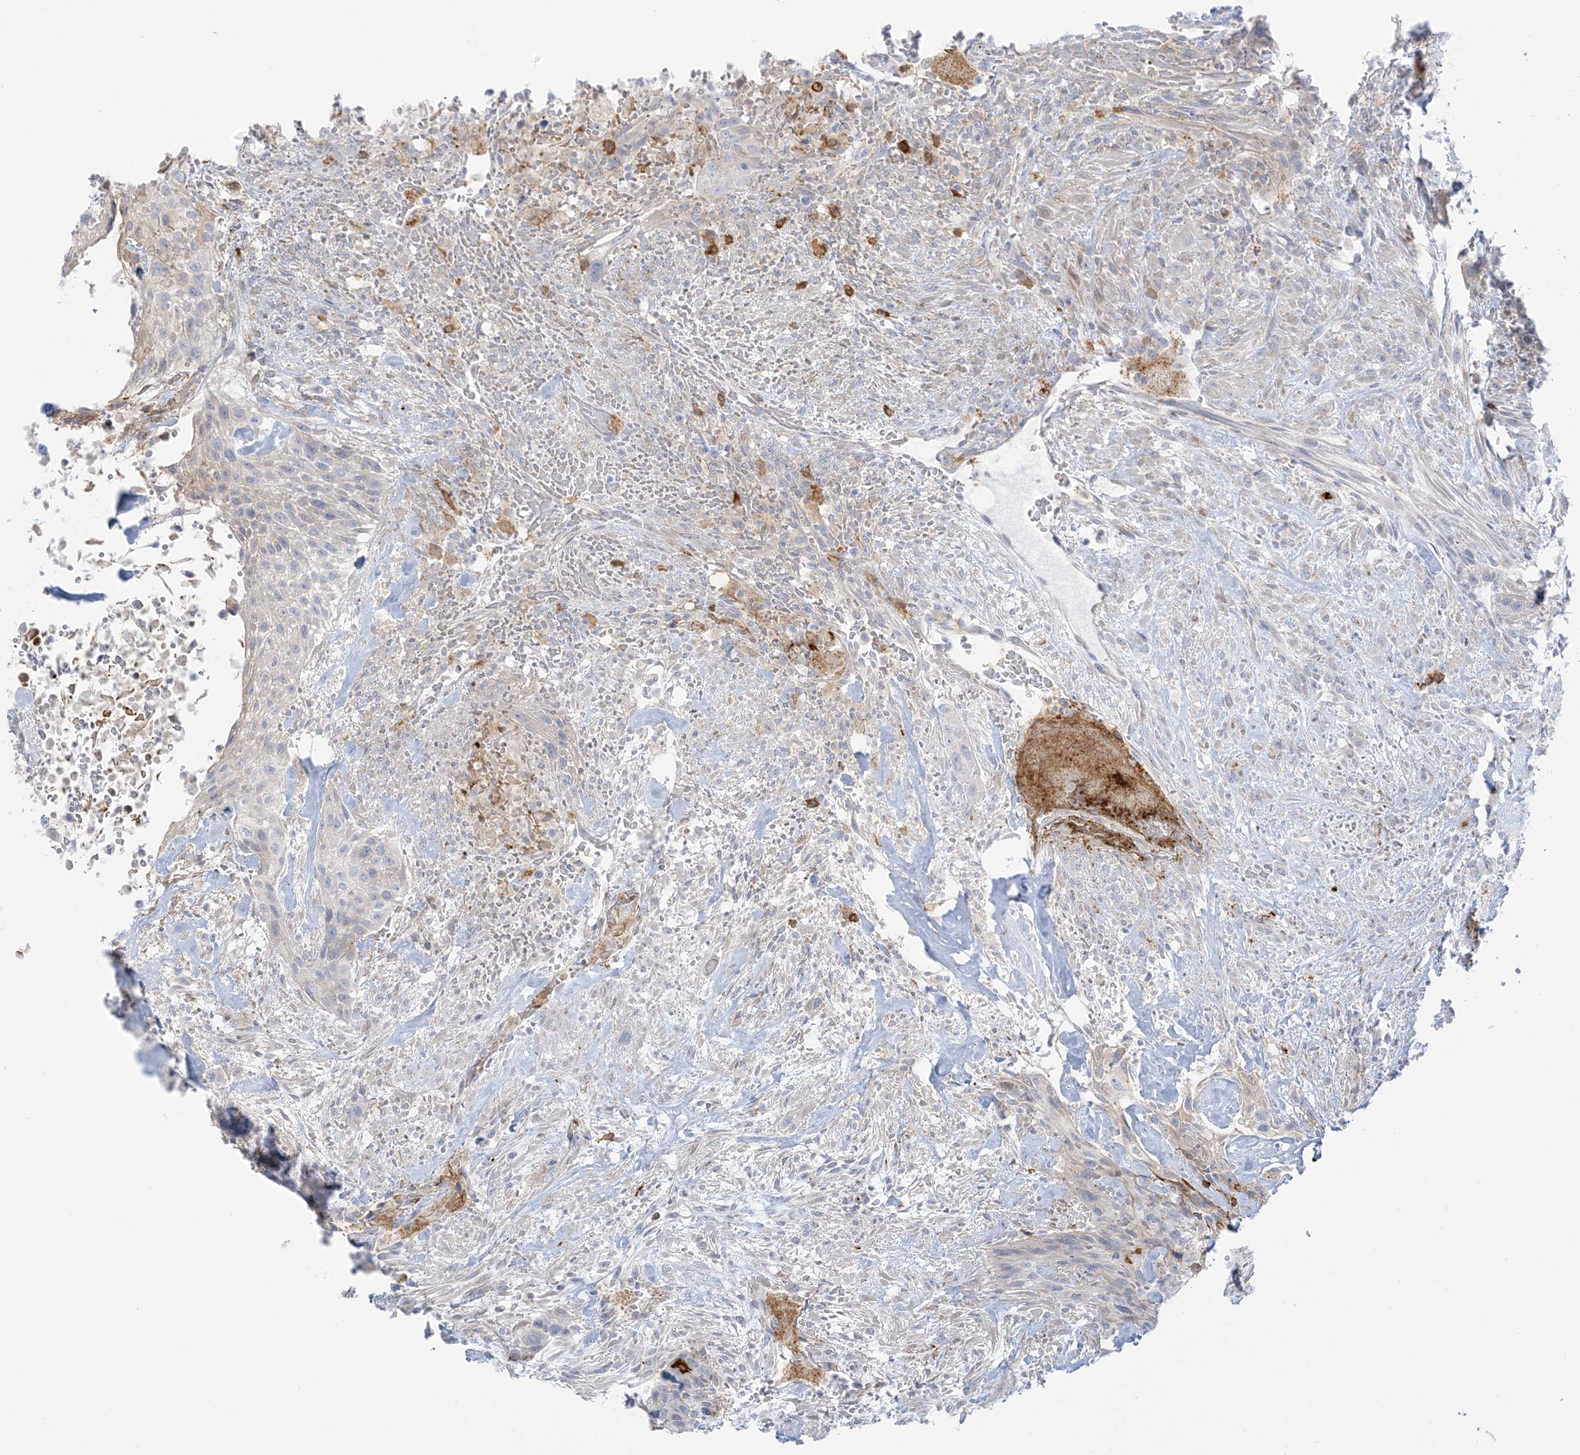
{"staining": {"intensity": "negative", "quantity": "none", "location": "none"}, "tissue": "urothelial cancer", "cell_type": "Tumor cells", "image_type": "cancer", "snomed": [{"axis": "morphology", "description": "Urothelial carcinoma, High grade"}, {"axis": "topography", "description": "Urinary bladder"}], "caption": "Photomicrograph shows no protein expression in tumor cells of high-grade urothelial carcinoma tissue. (IHC, brightfield microscopy, high magnification).", "gene": "ICMT", "patient": {"sex": "male", "age": 35}}